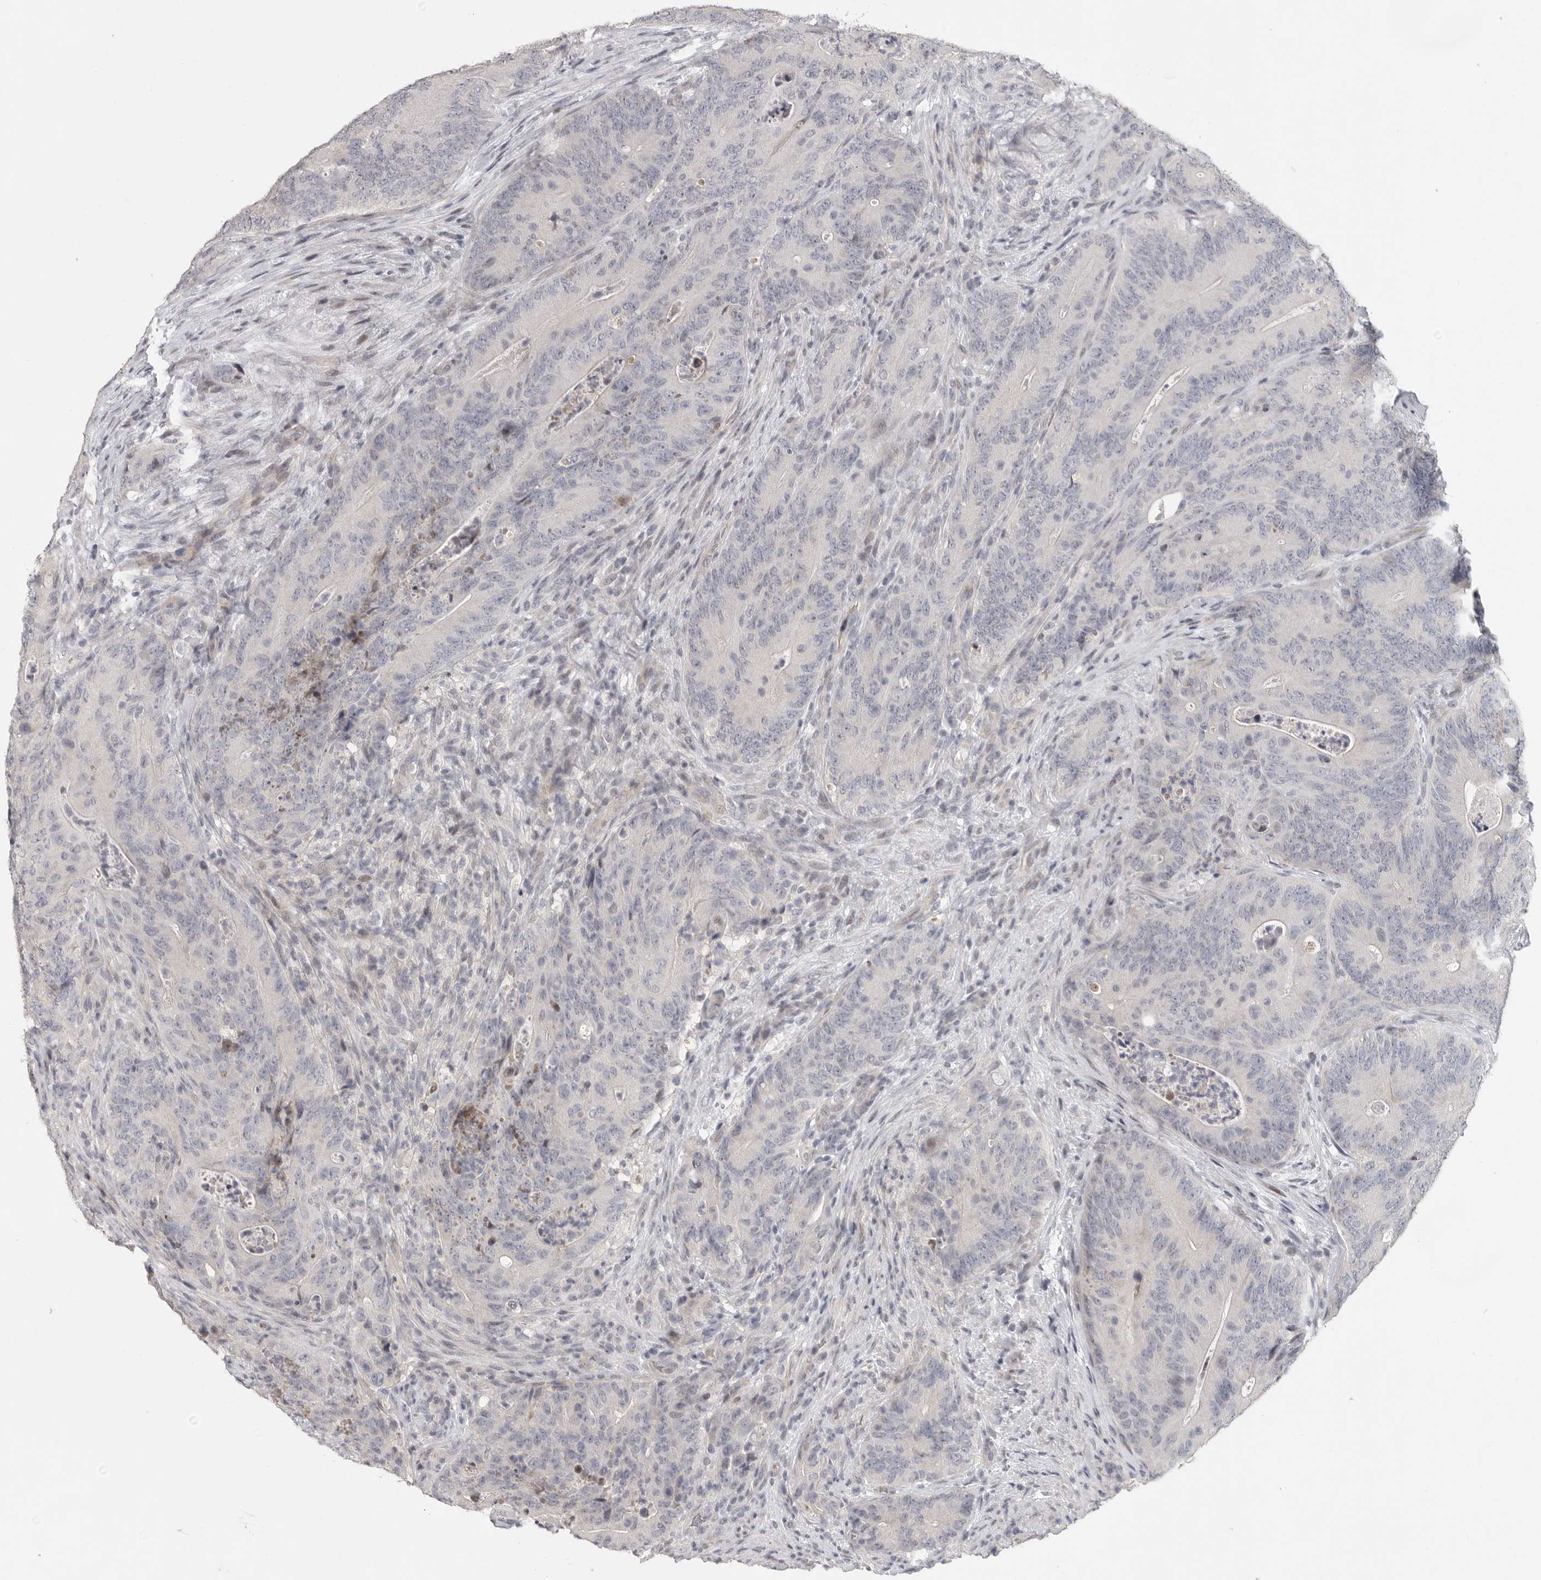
{"staining": {"intensity": "negative", "quantity": "none", "location": "none"}, "tissue": "colorectal cancer", "cell_type": "Tumor cells", "image_type": "cancer", "snomed": [{"axis": "morphology", "description": "Normal tissue, NOS"}, {"axis": "topography", "description": "Colon"}], "caption": "Human colorectal cancer stained for a protein using IHC displays no staining in tumor cells.", "gene": "FBXO43", "patient": {"sex": "female", "age": 82}}